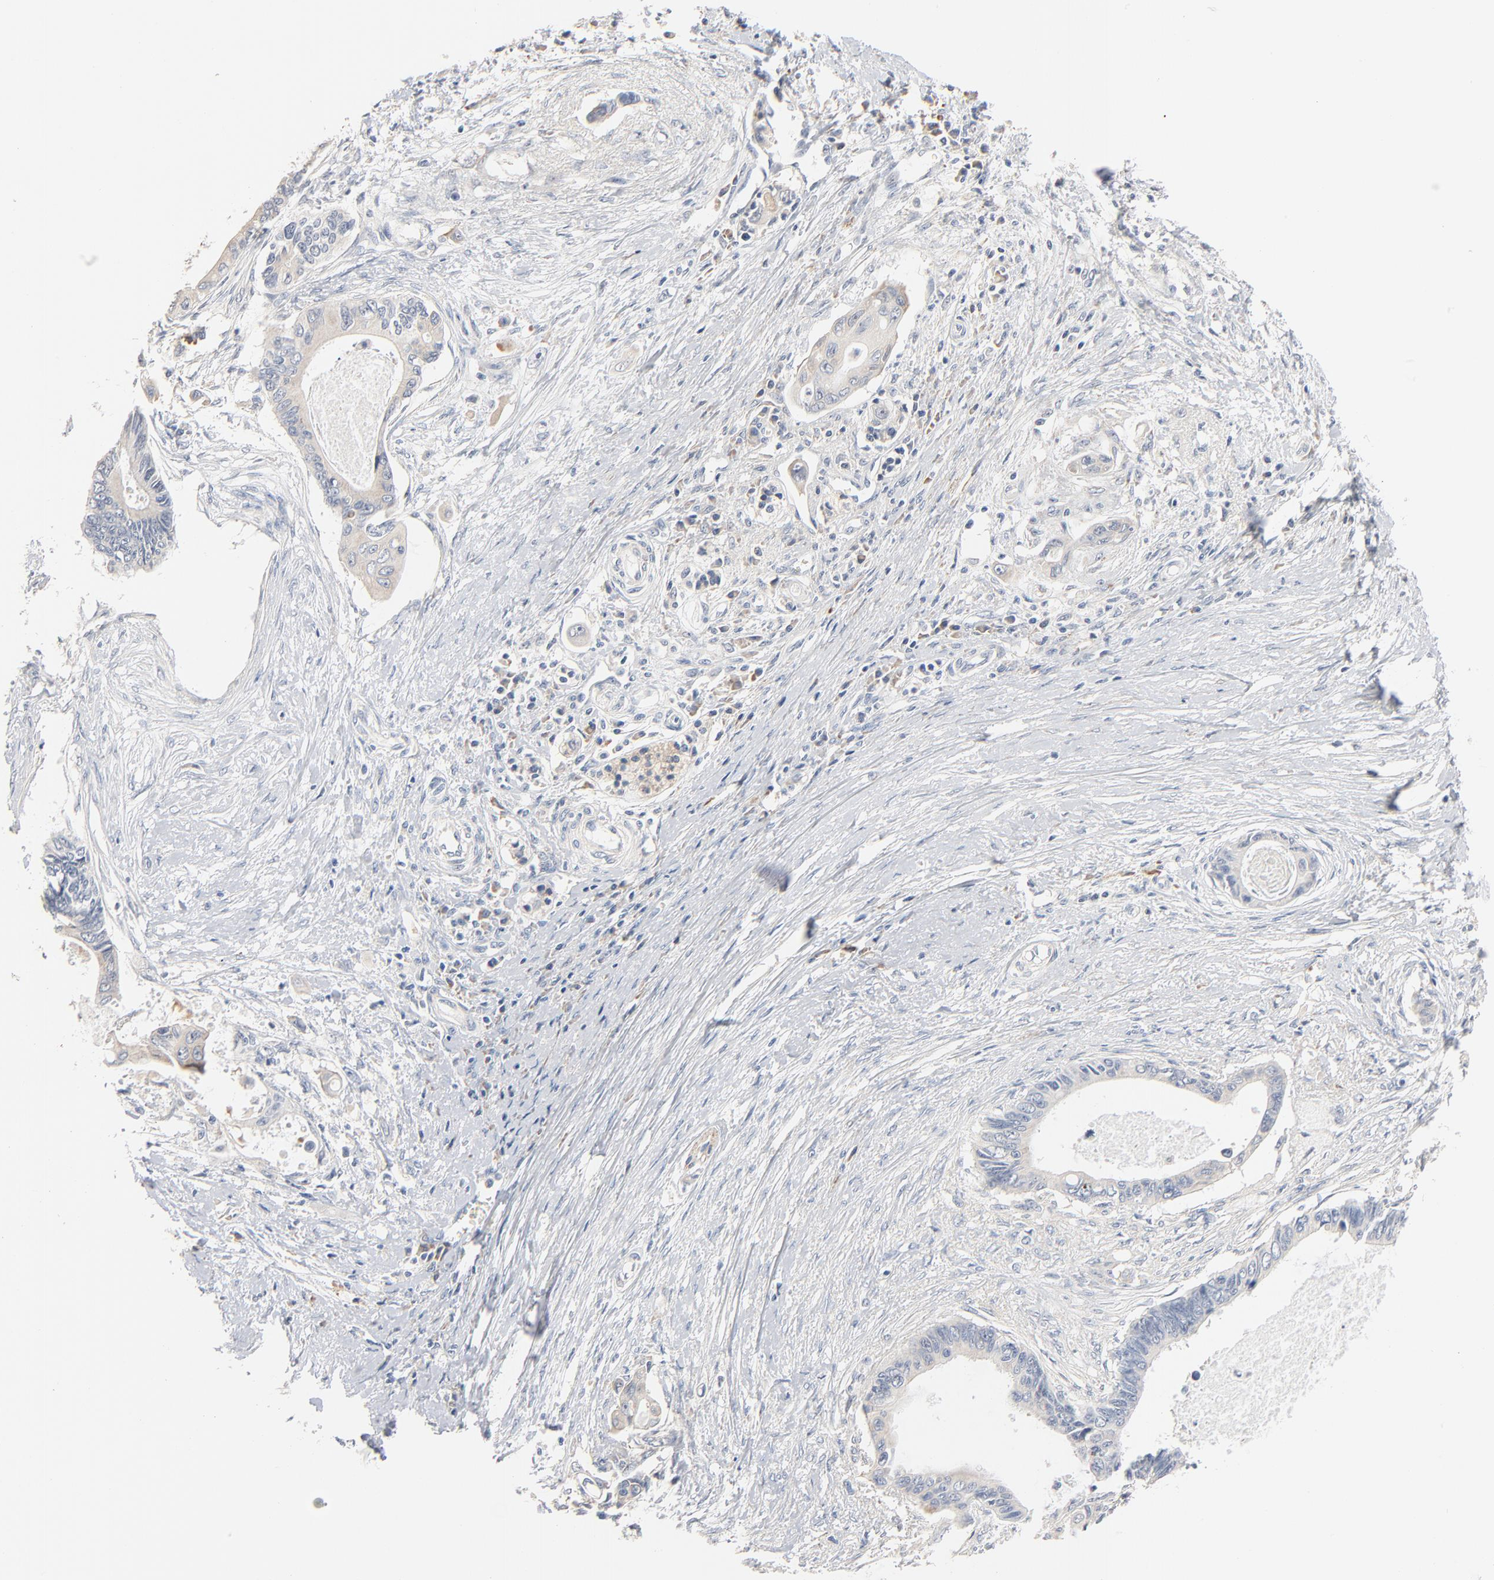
{"staining": {"intensity": "negative", "quantity": "none", "location": "none"}, "tissue": "pancreatic cancer", "cell_type": "Tumor cells", "image_type": "cancer", "snomed": [{"axis": "morphology", "description": "Adenocarcinoma, NOS"}, {"axis": "topography", "description": "Pancreas"}], "caption": "DAB immunohistochemical staining of human pancreatic adenocarcinoma reveals no significant staining in tumor cells.", "gene": "ZDHHC8", "patient": {"sex": "female", "age": 70}}